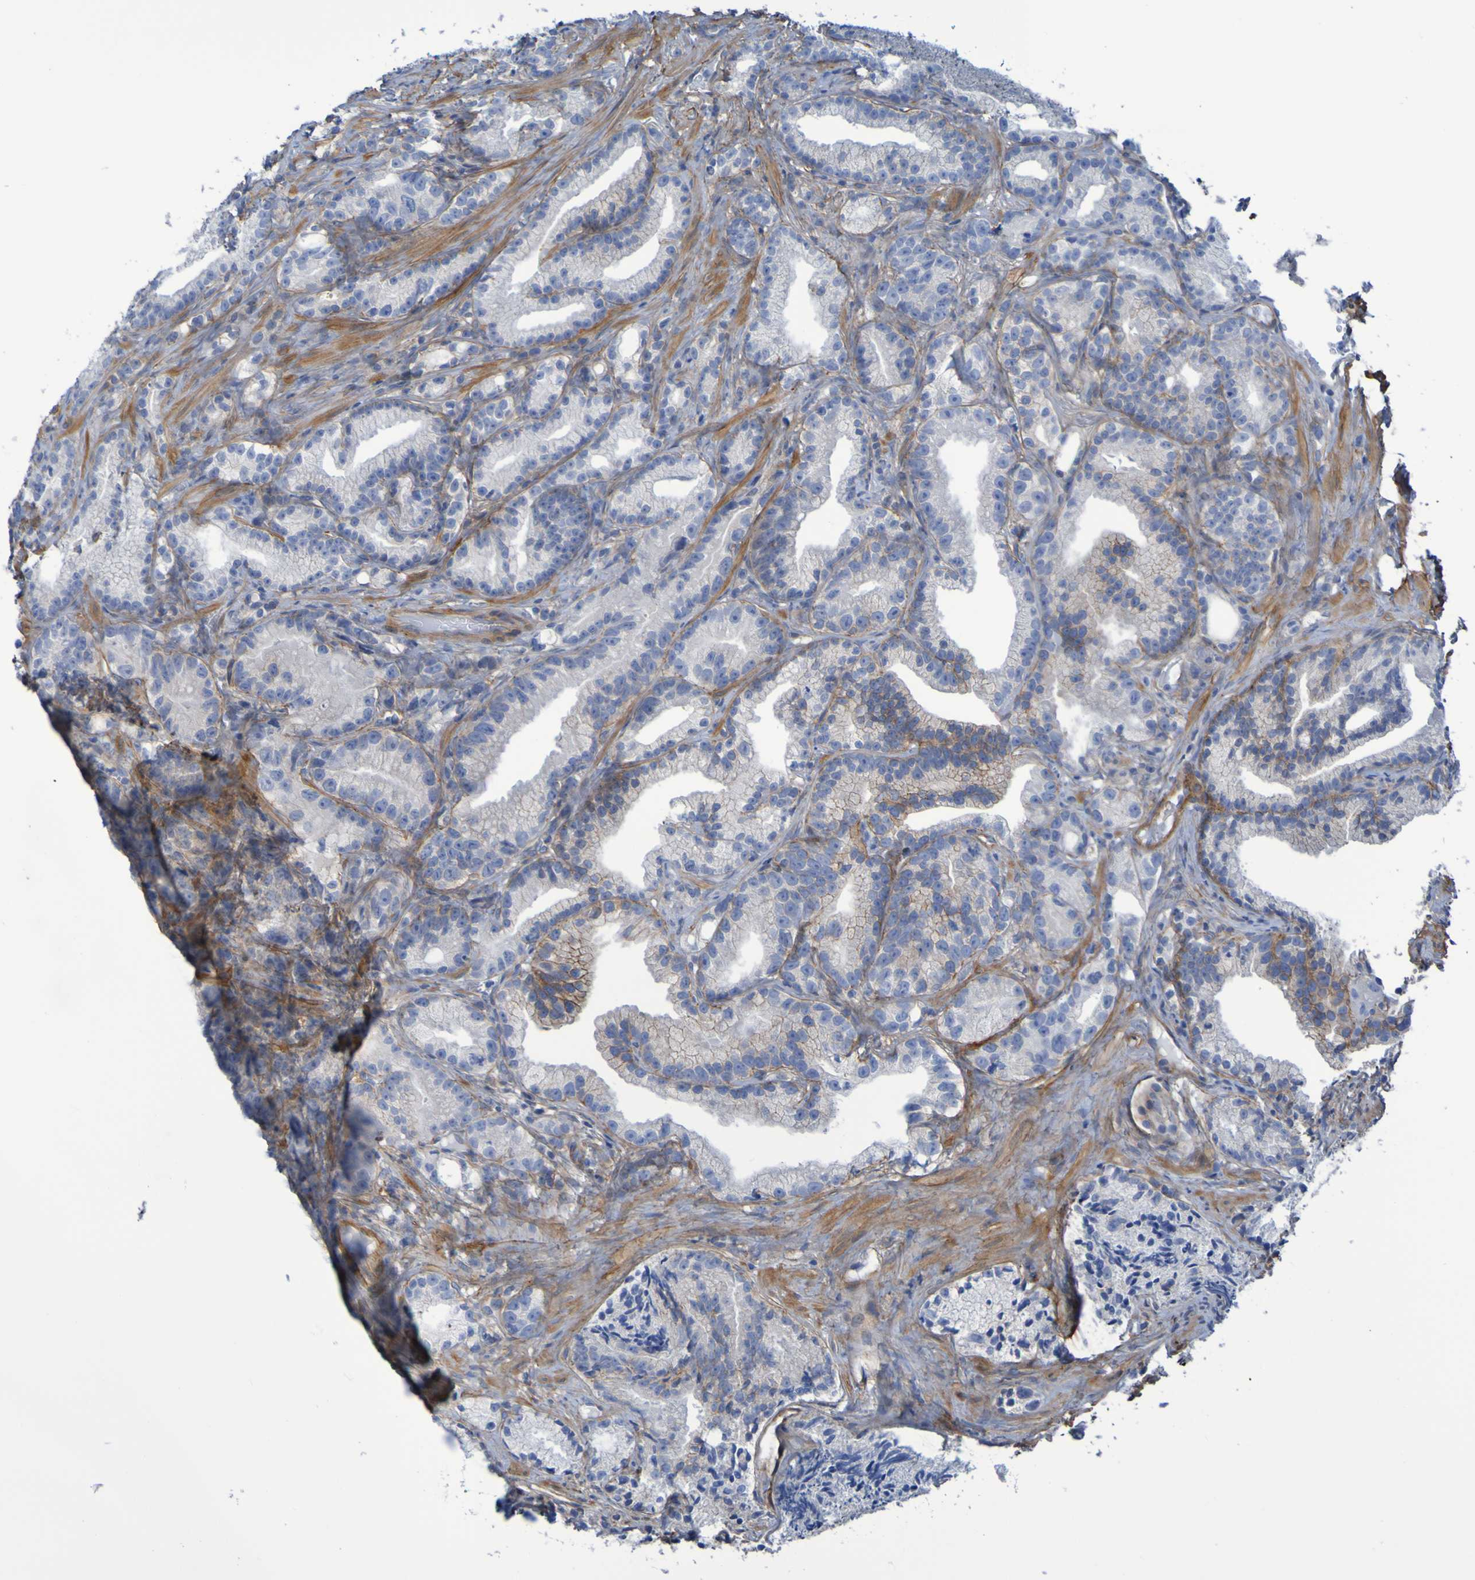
{"staining": {"intensity": "weak", "quantity": "<25%", "location": "cytoplasmic/membranous"}, "tissue": "prostate cancer", "cell_type": "Tumor cells", "image_type": "cancer", "snomed": [{"axis": "morphology", "description": "Adenocarcinoma, Low grade"}, {"axis": "topography", "description": "Prostate"}], "caption": "This is an IHC histopathology image of adenocarcinoma (low-grade) (prostate). There is no positivity in tumor cells.", "gene": "LPP", "patient": {"sex": "male", "age": 89}}